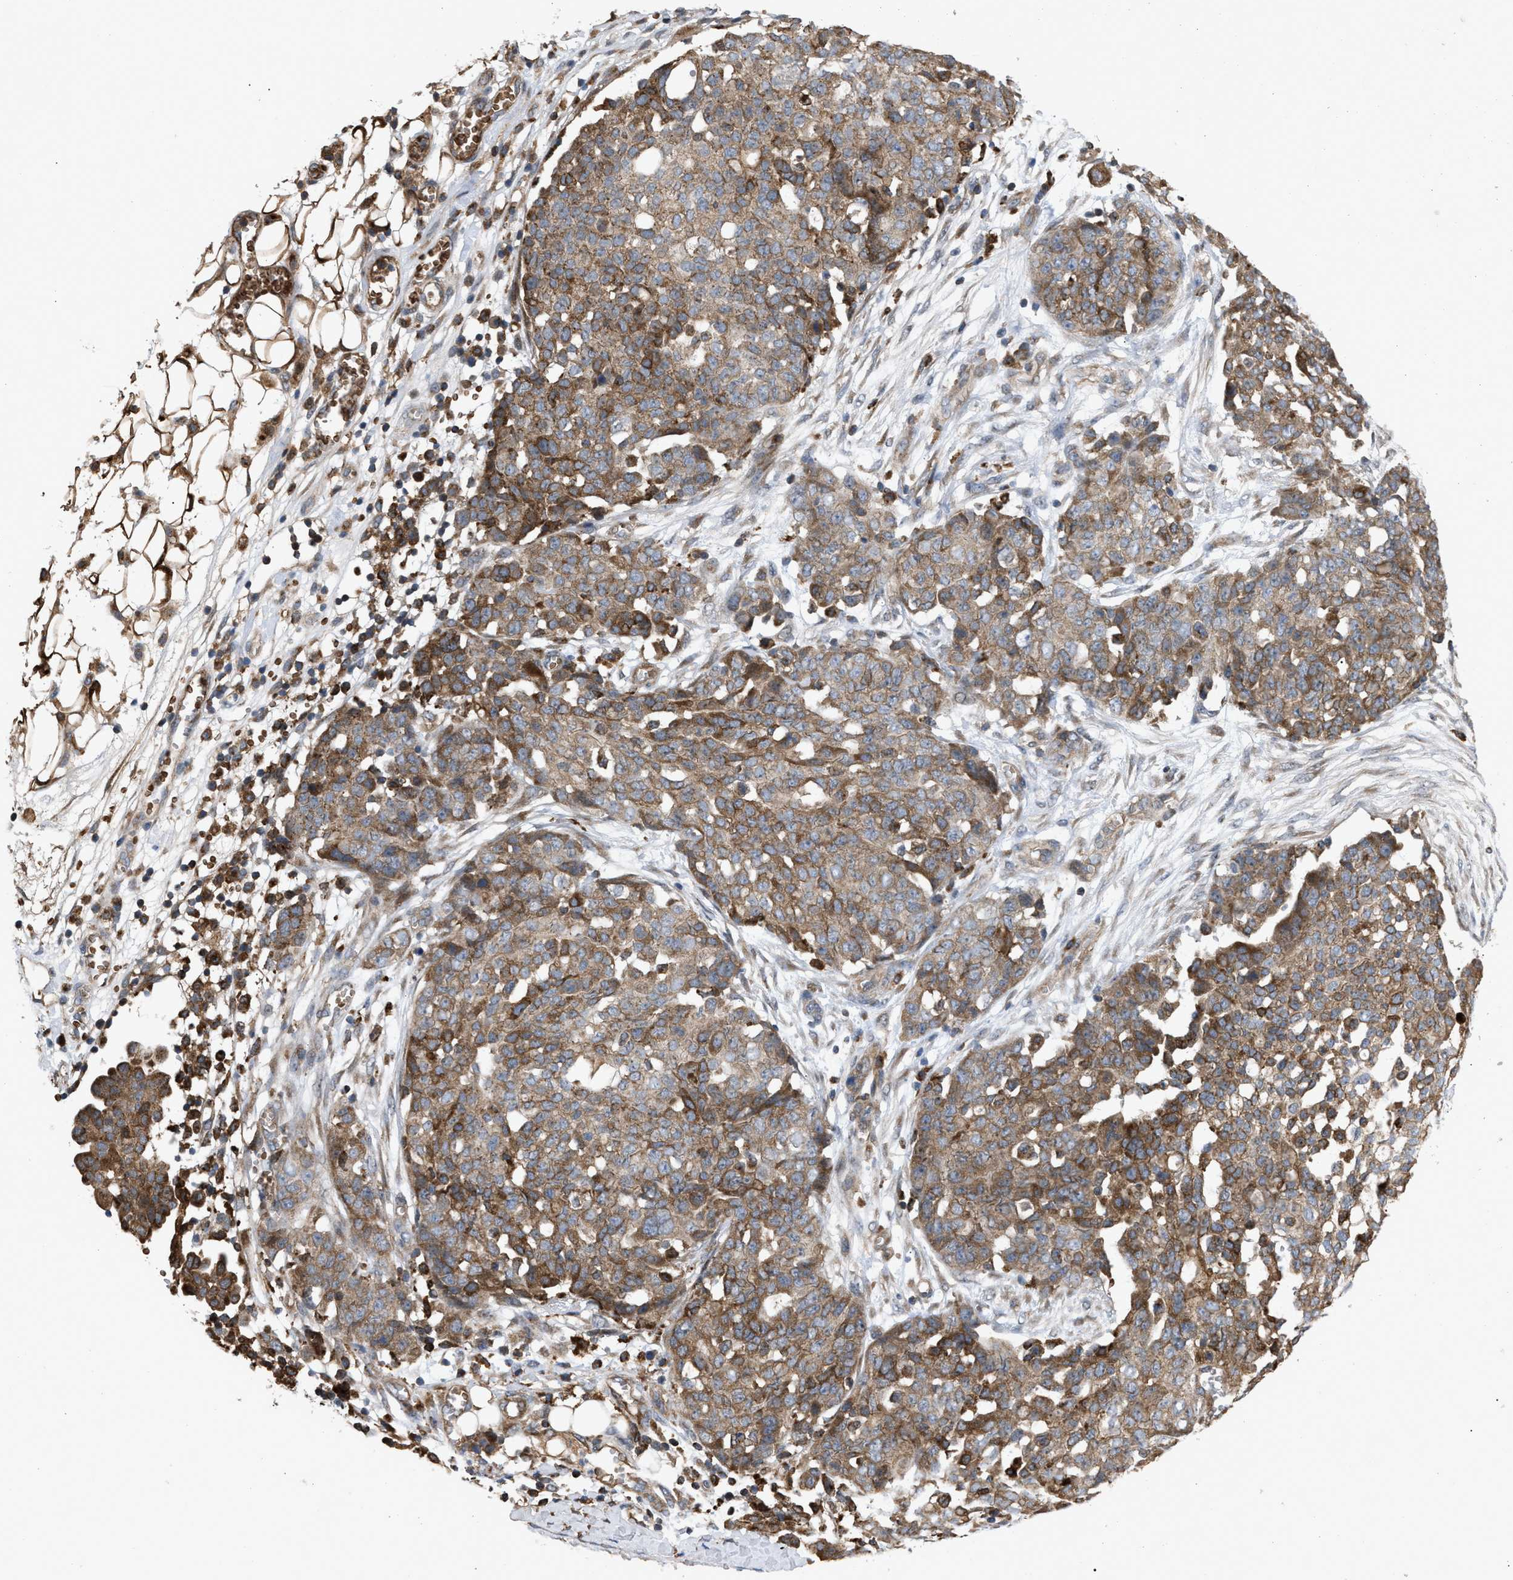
{"staining": {"intensity": "moderate", "quantity": ">75%", "location": "cytoplasmic/membranous"}, "tissue": "ovarian cancer", "cell_type": "Tumor cells", "image_type": "cancer", "snomed": [{"axis": "morphology", "description": "Cystadenocarcinoma, serous, NOS"}, {"axis": "topography", "description": "Soft tissue"}, {"axis": "topography", "description": "Ovary"}], "caption": "Immunohistochemical staining of human ovarian cancer (serous cystadenocarcinoma) displays medium levels of moderate cytoplasmic/membranous protein positivity in approximately >75% of tumor cells. The protein of interest is stained brown, and the nuclei are stained in blue (DAB IHC with brightfield microscopy, high magnification).", "gene": "GCC1", "patient": {"sex": "female", "age": 57}}